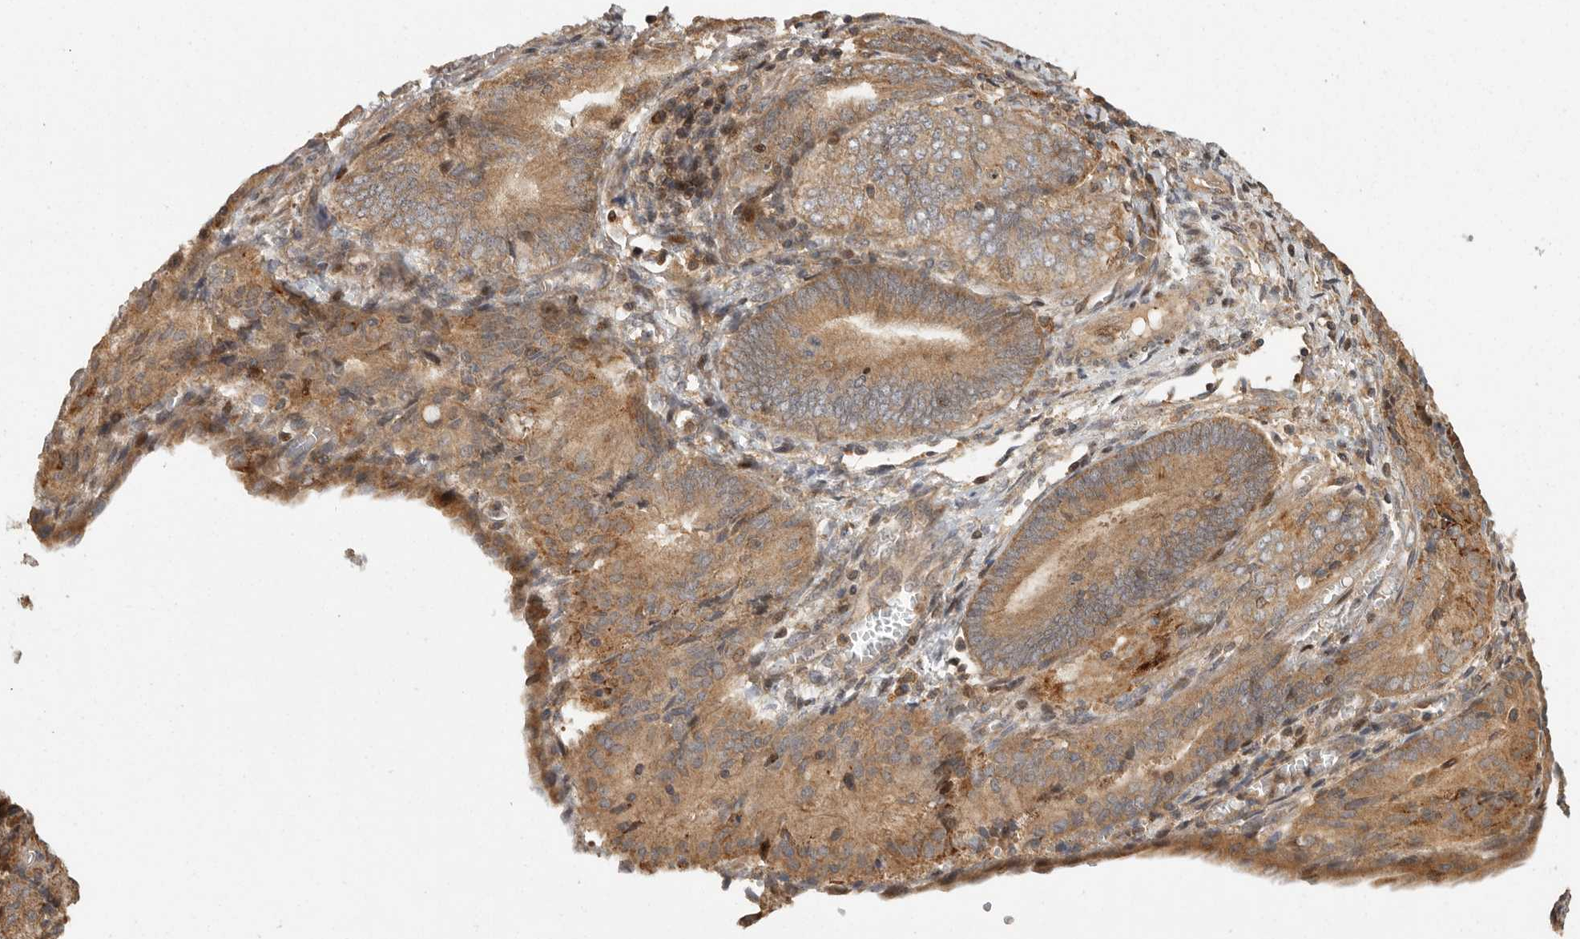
{"staining": {"intensity": "moderate", "quantity": ">75%", "location": "cytoplasmic/membranous"}, "tissue": "endometrial cancer", "cell_type": "Tumor cells", "image_type": "cancer", "snomed": [{"axis": "morphology", "description": "Adenocarcinoma, NOS"}, {"axis": "topography", "description": "Endometrium"}], "caption": "Tumor cells display medium levels of moderate cytoplasmic/membranous positivity in about >75% of cells in human adenocarcinoma (endometrial).", "gene": "SWT1", "patient": {"sex": "female", "age": 81}}